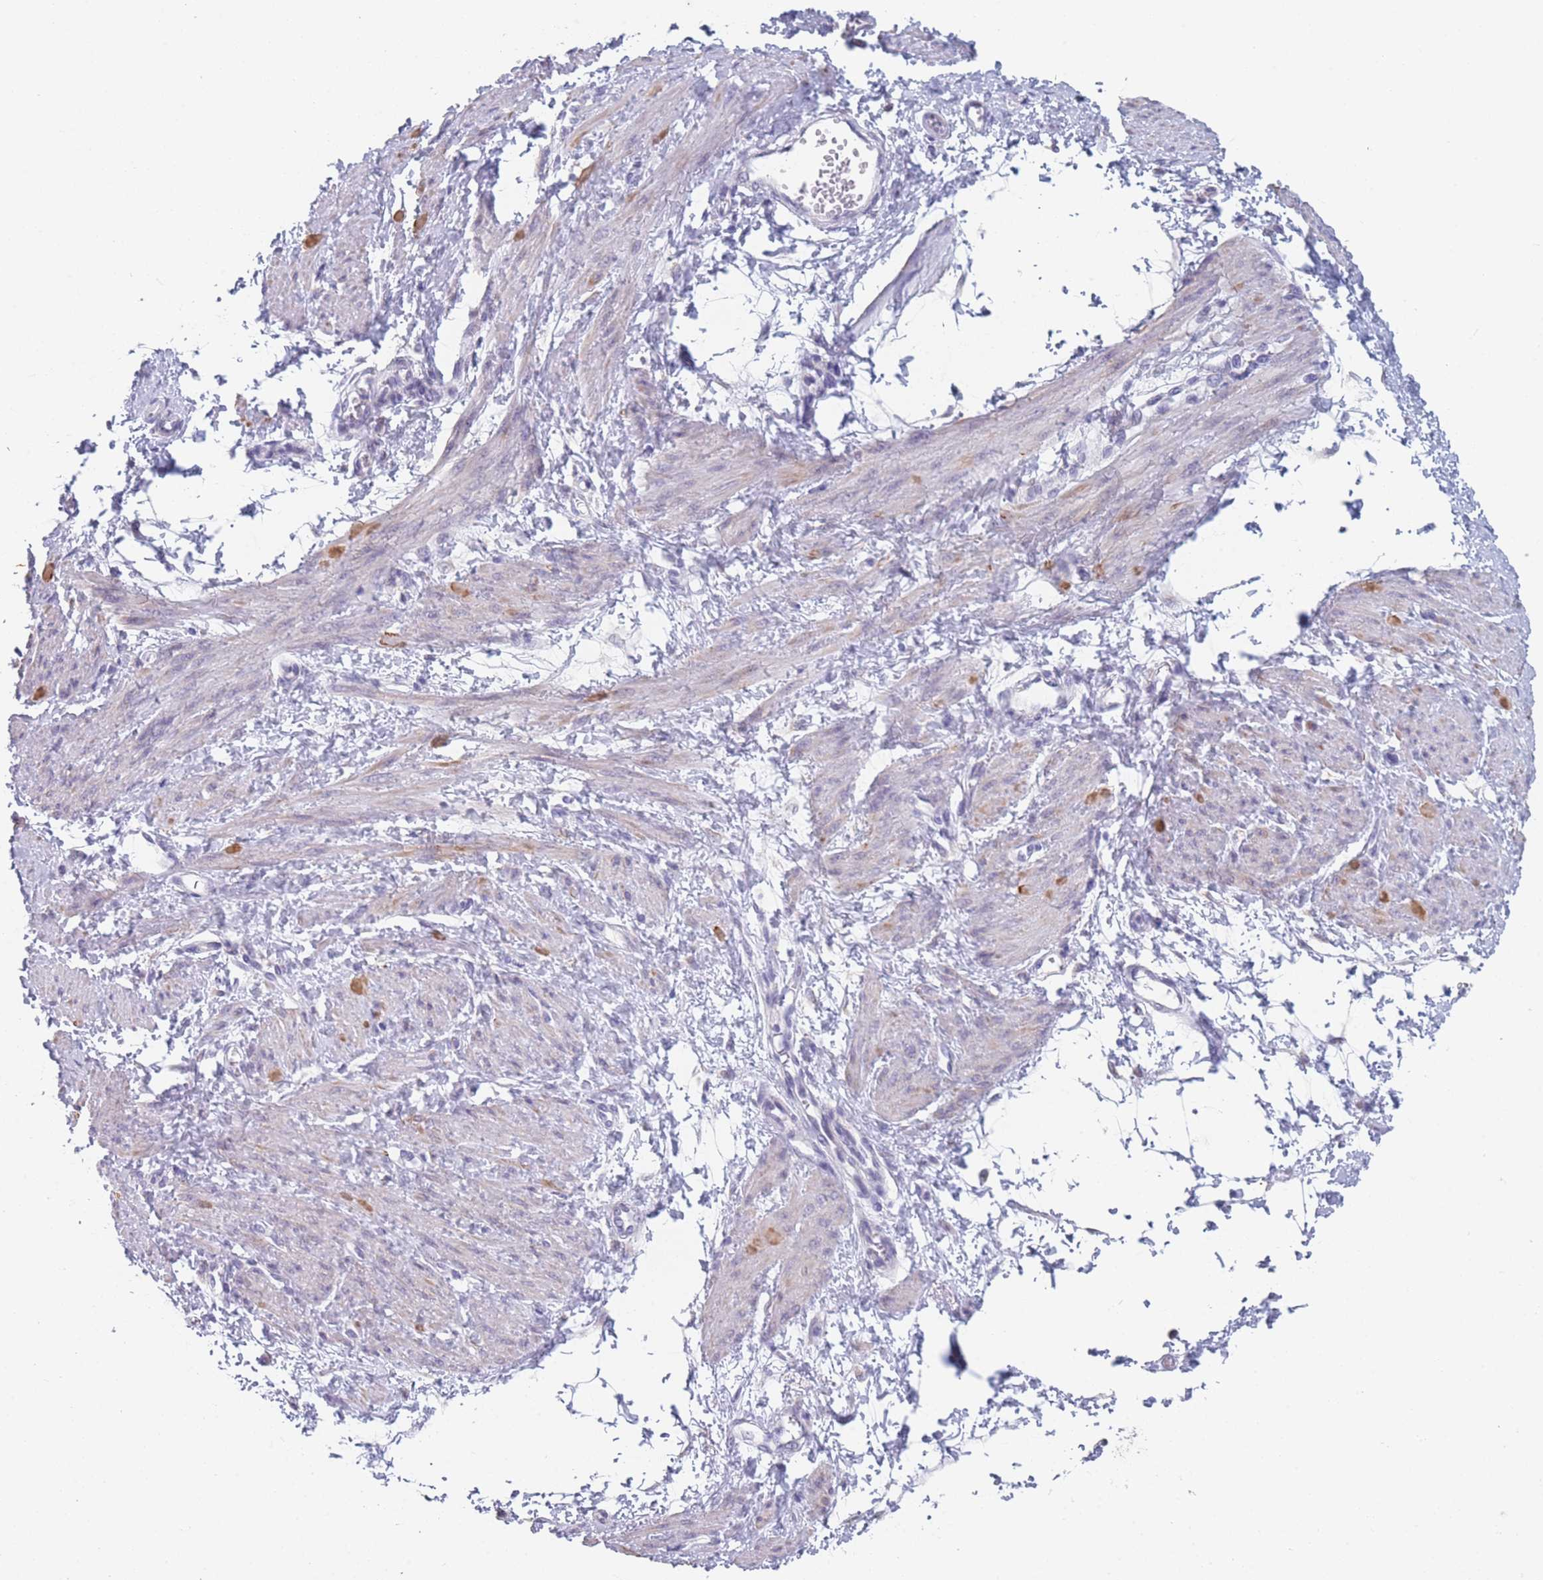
{"staining": {"intensity": "negative", "quantity": "none", "location": "none"}, "tissue": "smooth muscle", "cell_type": "Smooth muscle cells", "image_type": "normal", "snomed": [{"axis": "morphology", "description": "Normal tissue, NOS"}, {"axis": "topography", "description": "Smooth muscle"}, {"axis": "topography", "description": "Uterus"}], "caption": "DAB immunohistochemical staining of normal human smooth muscle demonstrates no significant positivity in smooth muscle cells. The staining was performed using DAB to visualize the protein expression in brown, while the nuclei were stained in blue with hematoxylin (Magnification: 20x).", "gene": "TMED10", "patient": {"sex": "female", "age": 39}}